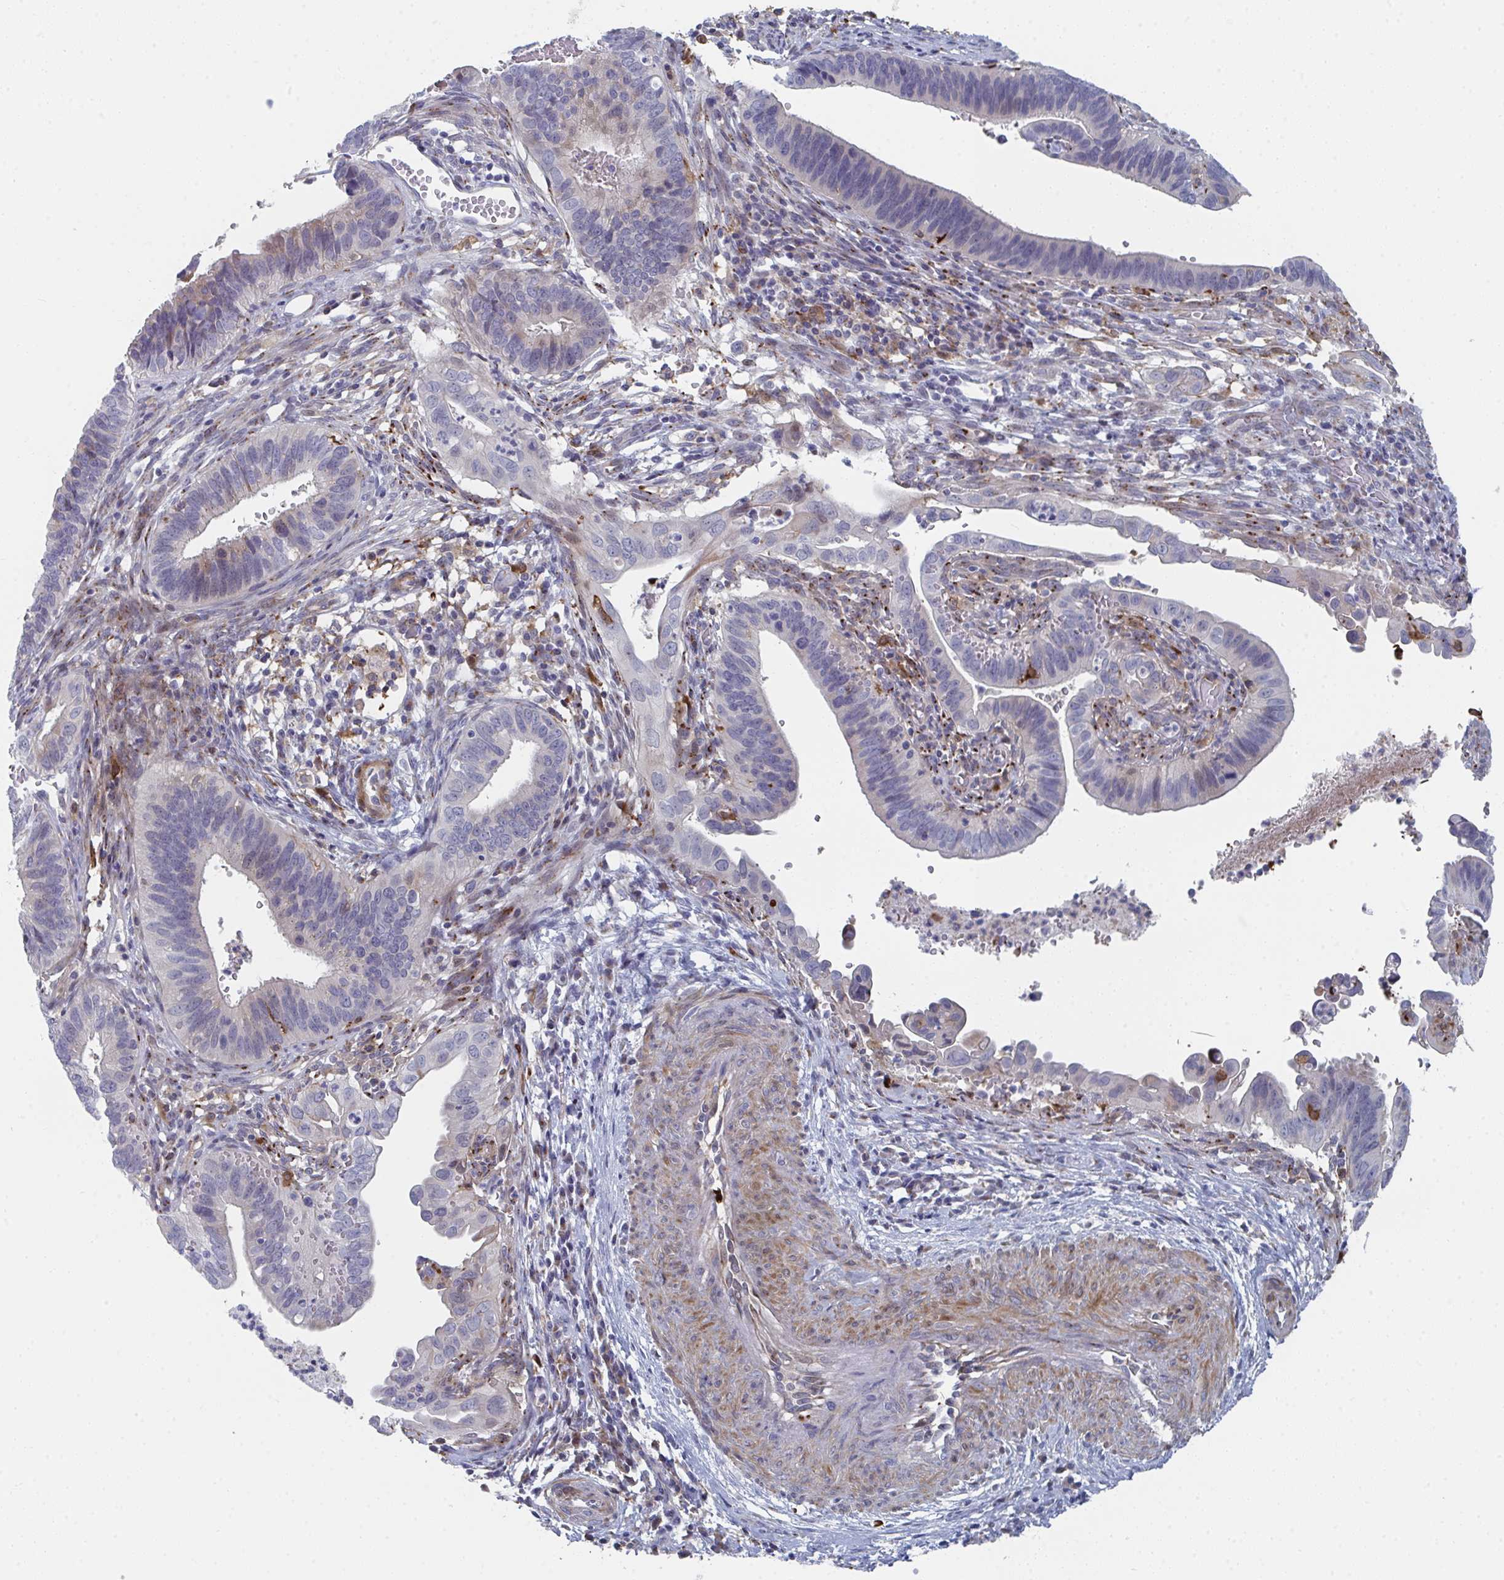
{"staining": {"intensity": "weak", "quantity": "<25%", "location": "cytoplasmic/membranous"}, "tissue": "cervical cancer", "cell_type": "Tumor cells", "image_type": "cancer", "snomed": [{"axis": "morphology", "description": "Adenocarcinoma, NOS"}, {"axis": "topography", "description": "Cervix"}], "caption": "Immunohistochemical staining of cervical adenocarcinoma exhibits no significant expression in tumor cells.", "gene": "PSMG1", "patient": {"sex": "female", "age": 42}}